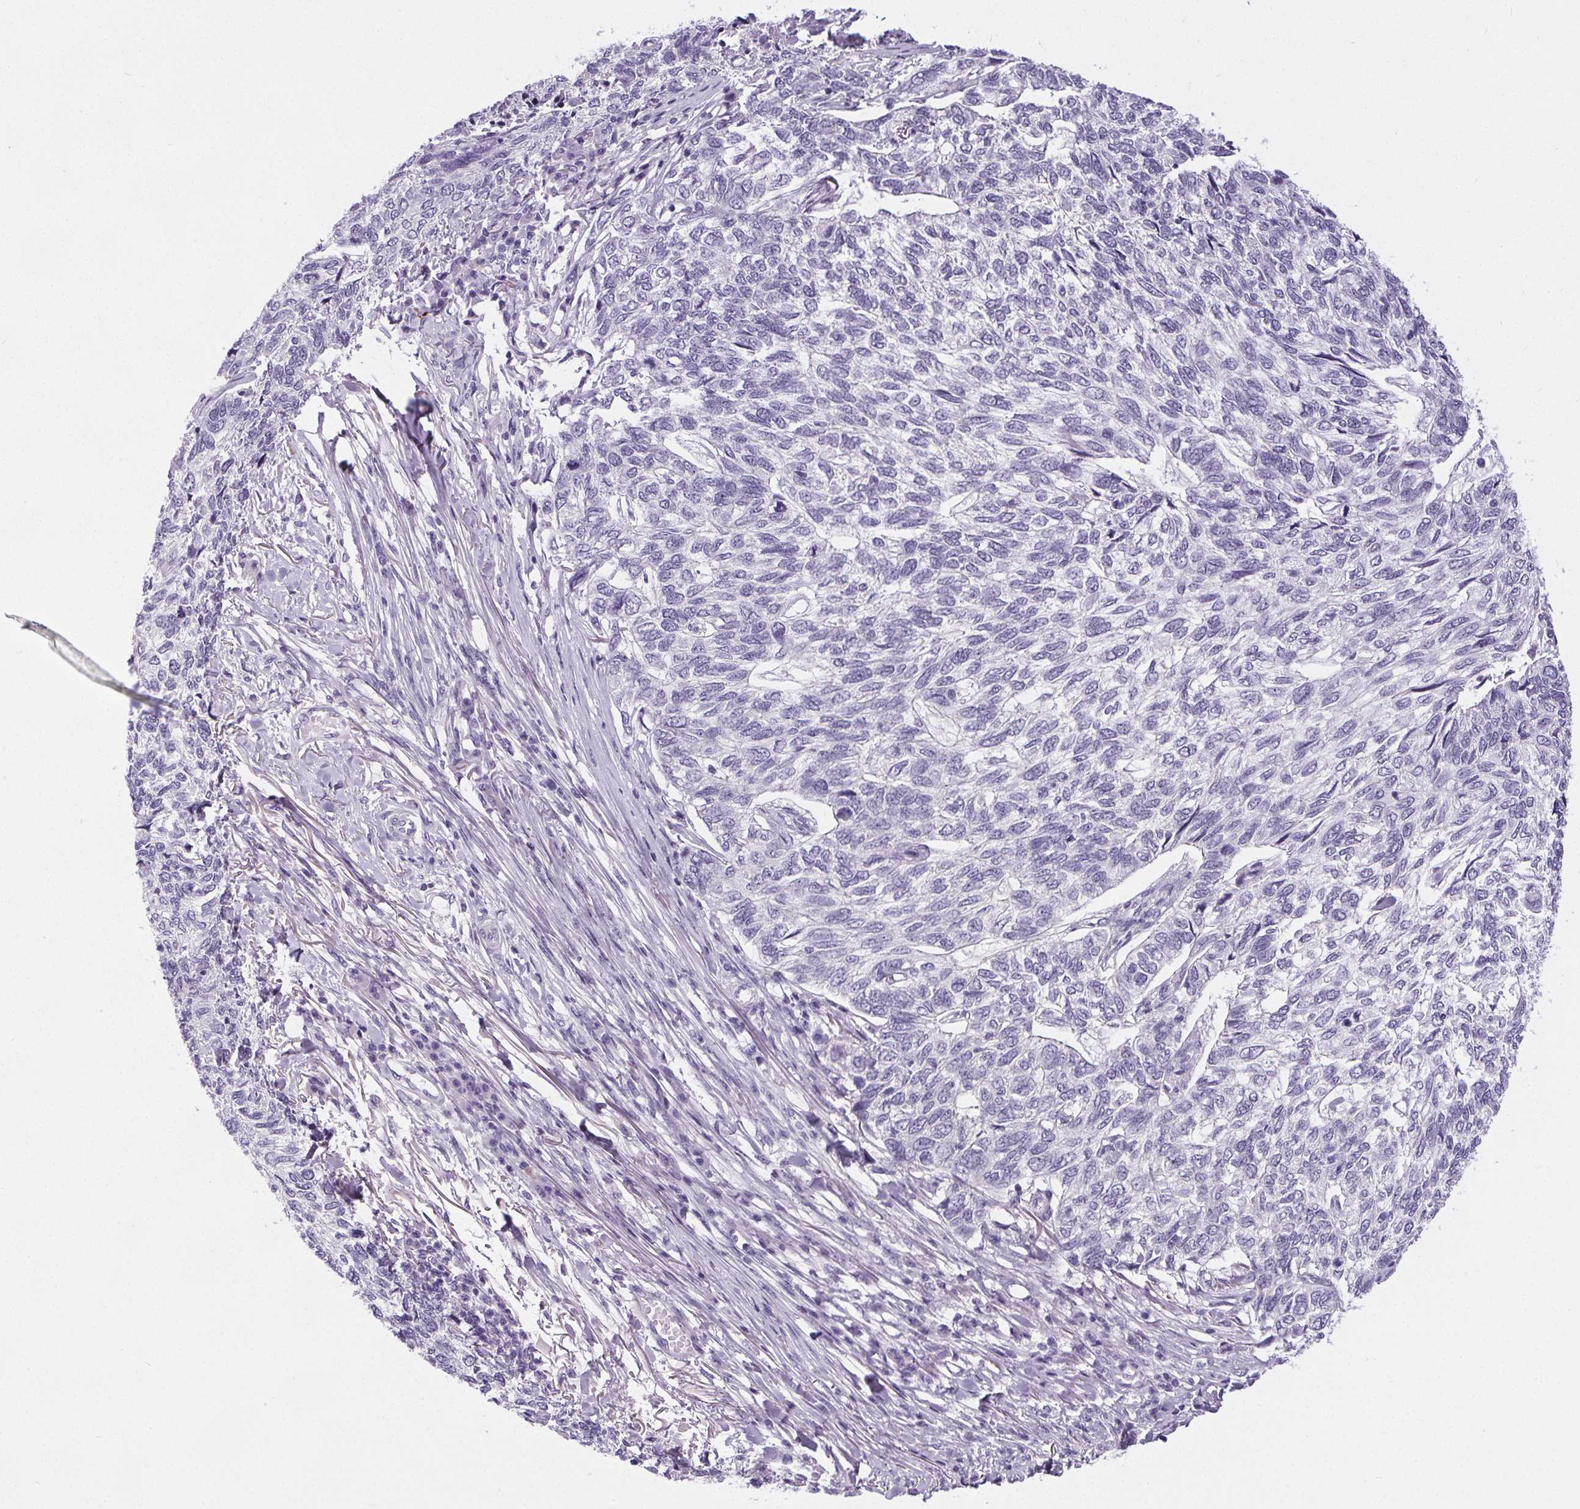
{"staining": {"intensity": "negative", "quantity": "none", "location": "none"}, "tissue": "skin cancer", "cell_type": "Tumor cells", "image_type": "cancer", "snomed": [{"axis": "morphology", "description": "Basal cell carcinoma"}, {"axis": "topography", "description": "Skin"}], "caption": "The immunohistochemistry (IHC) image has no significant expression in tumor cells of skin basal cell carcinoma tissue. (DAB IHC with hematoxylin counter stain).", "gene": "ELAVL2", "patient": {"sex": "female", "age": 65}}